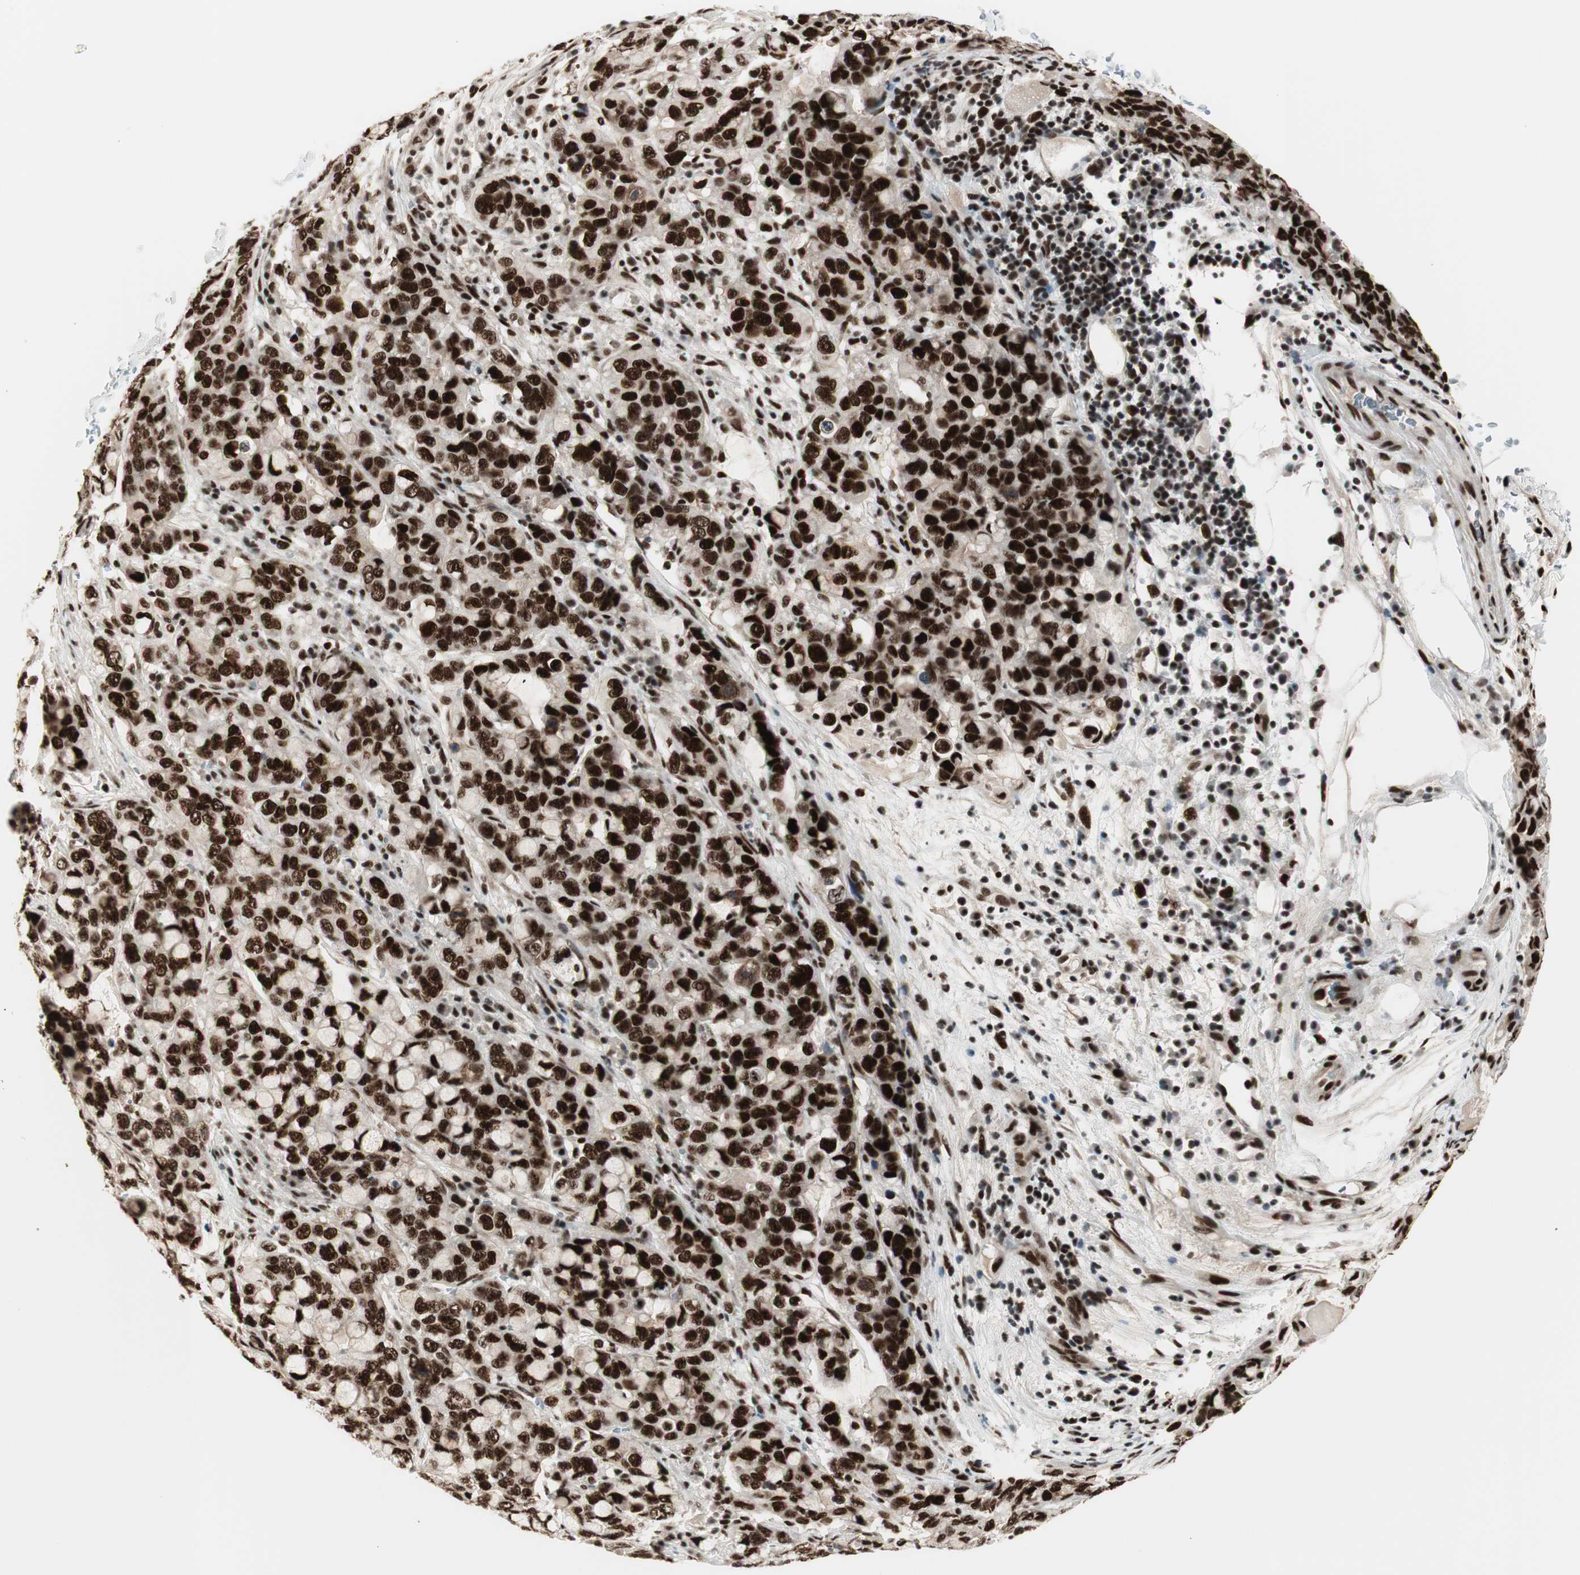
{"staining": {"intensity": "strong", "quantity": ">75%", "location": "nuclear"}, "tissue": "stomach cancer", "cell_type": "Tumor cells", "image_type": "cancer", "snomed": [{"axis": "morphology", "description": "Adenocarcinoma, NOS"}, {"axis": "topography", "description": "Stomach, lower"}], "caption": "Human adenocarcinoma (stomach) stained with a brown dye displays strong nuclear positive expression in about >75% of tumor cells.", "gene": "HEXIM1", "patient": {"sex": "male", "age": 84}}